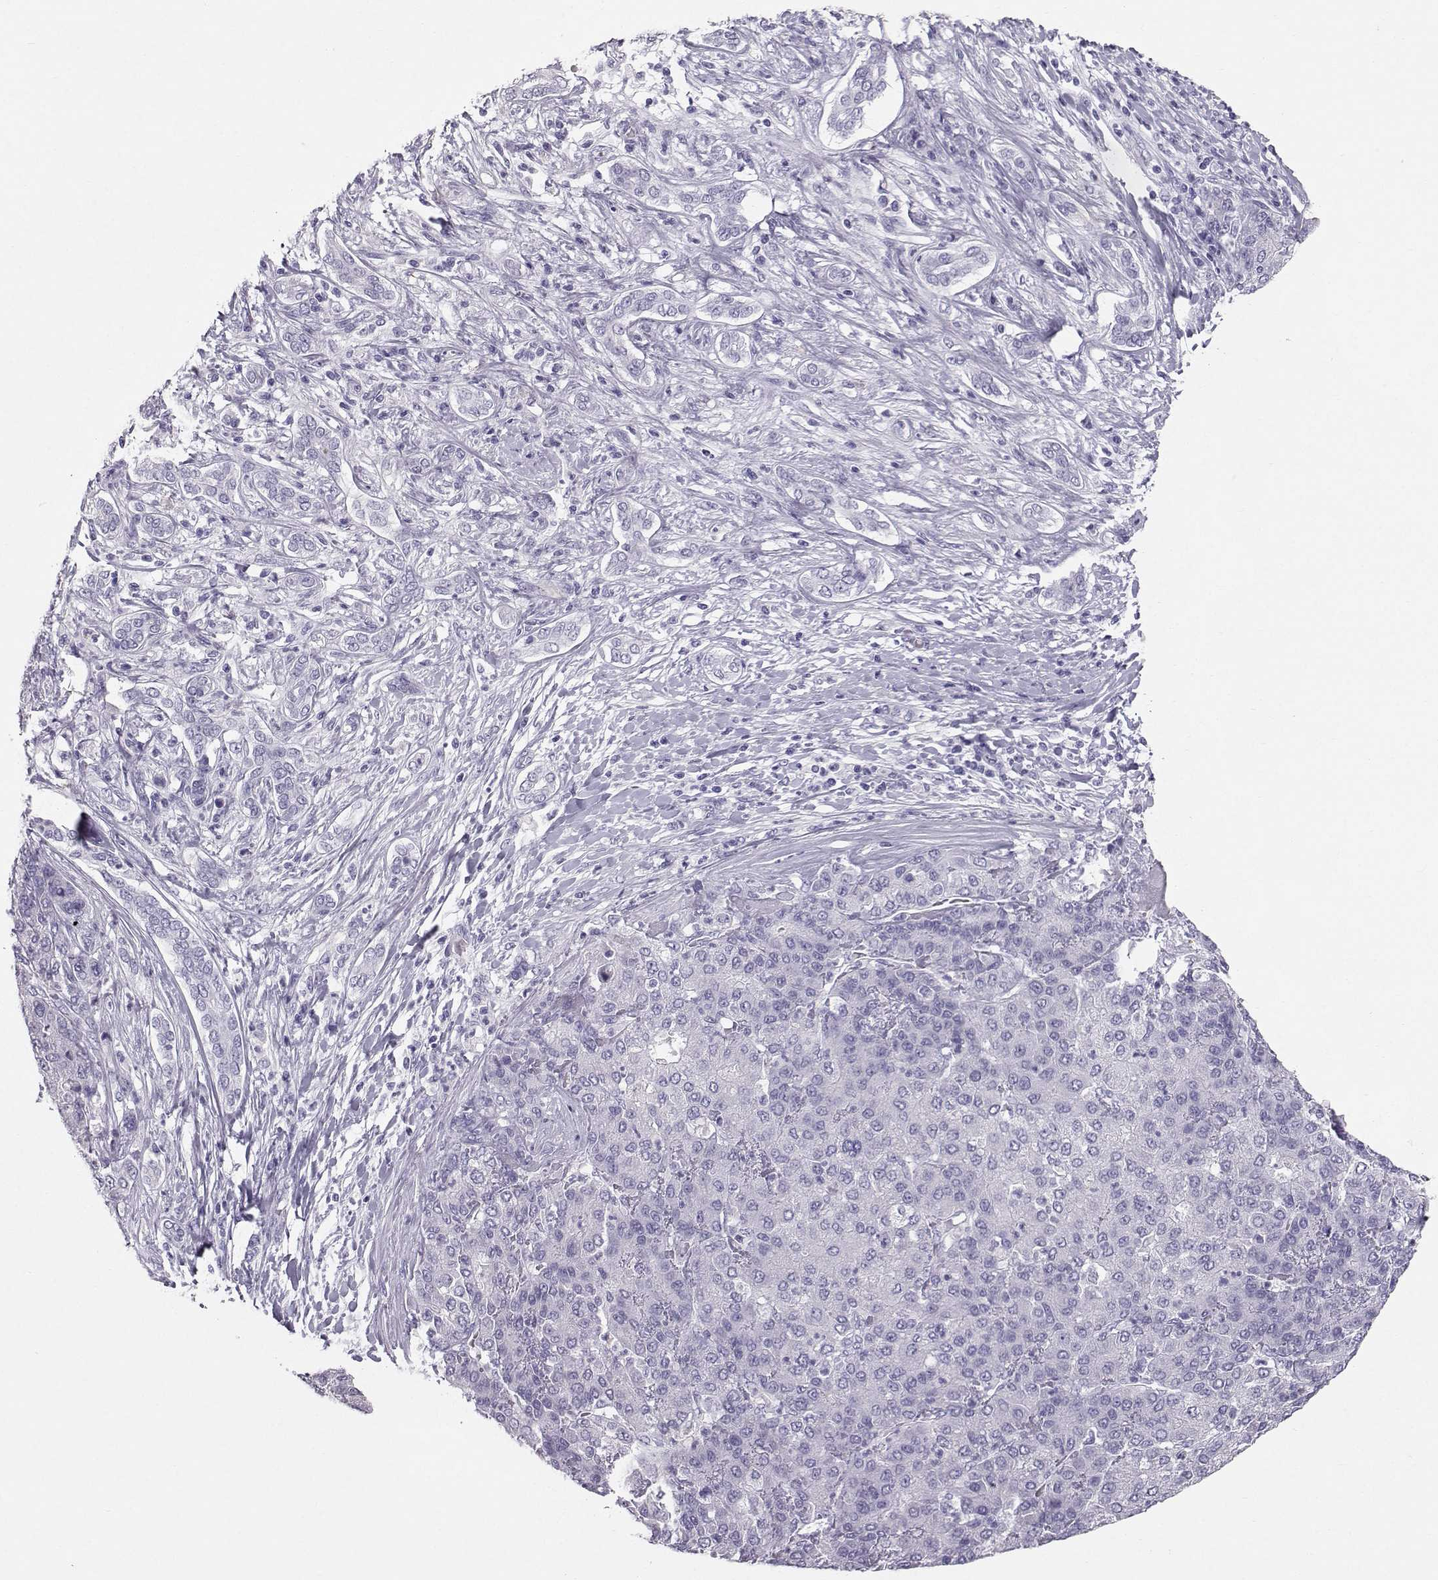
{"staining": {"intensity": "negative", "quantity": "none", "location": "none"}, "tissue": "liver cancer", "cell_type": "Tumor cells", "image_type": "cancer", "snomed": [{"axis": "morphology", "description": "Carcinoma, Hepatocellular, NOS"}, {"axis": "topography", "description": "Liver"}], "caption": "Hepatocellular carcinoma (liver) was stained to show a protein in brown. There is no significant positivity in tumor cells. (DAB (3,3'-diaminobenzidine) IHC with hematoxylin counter stain).", "gene": "IQCD", "patient": {"sex": "male", "age": 65}}